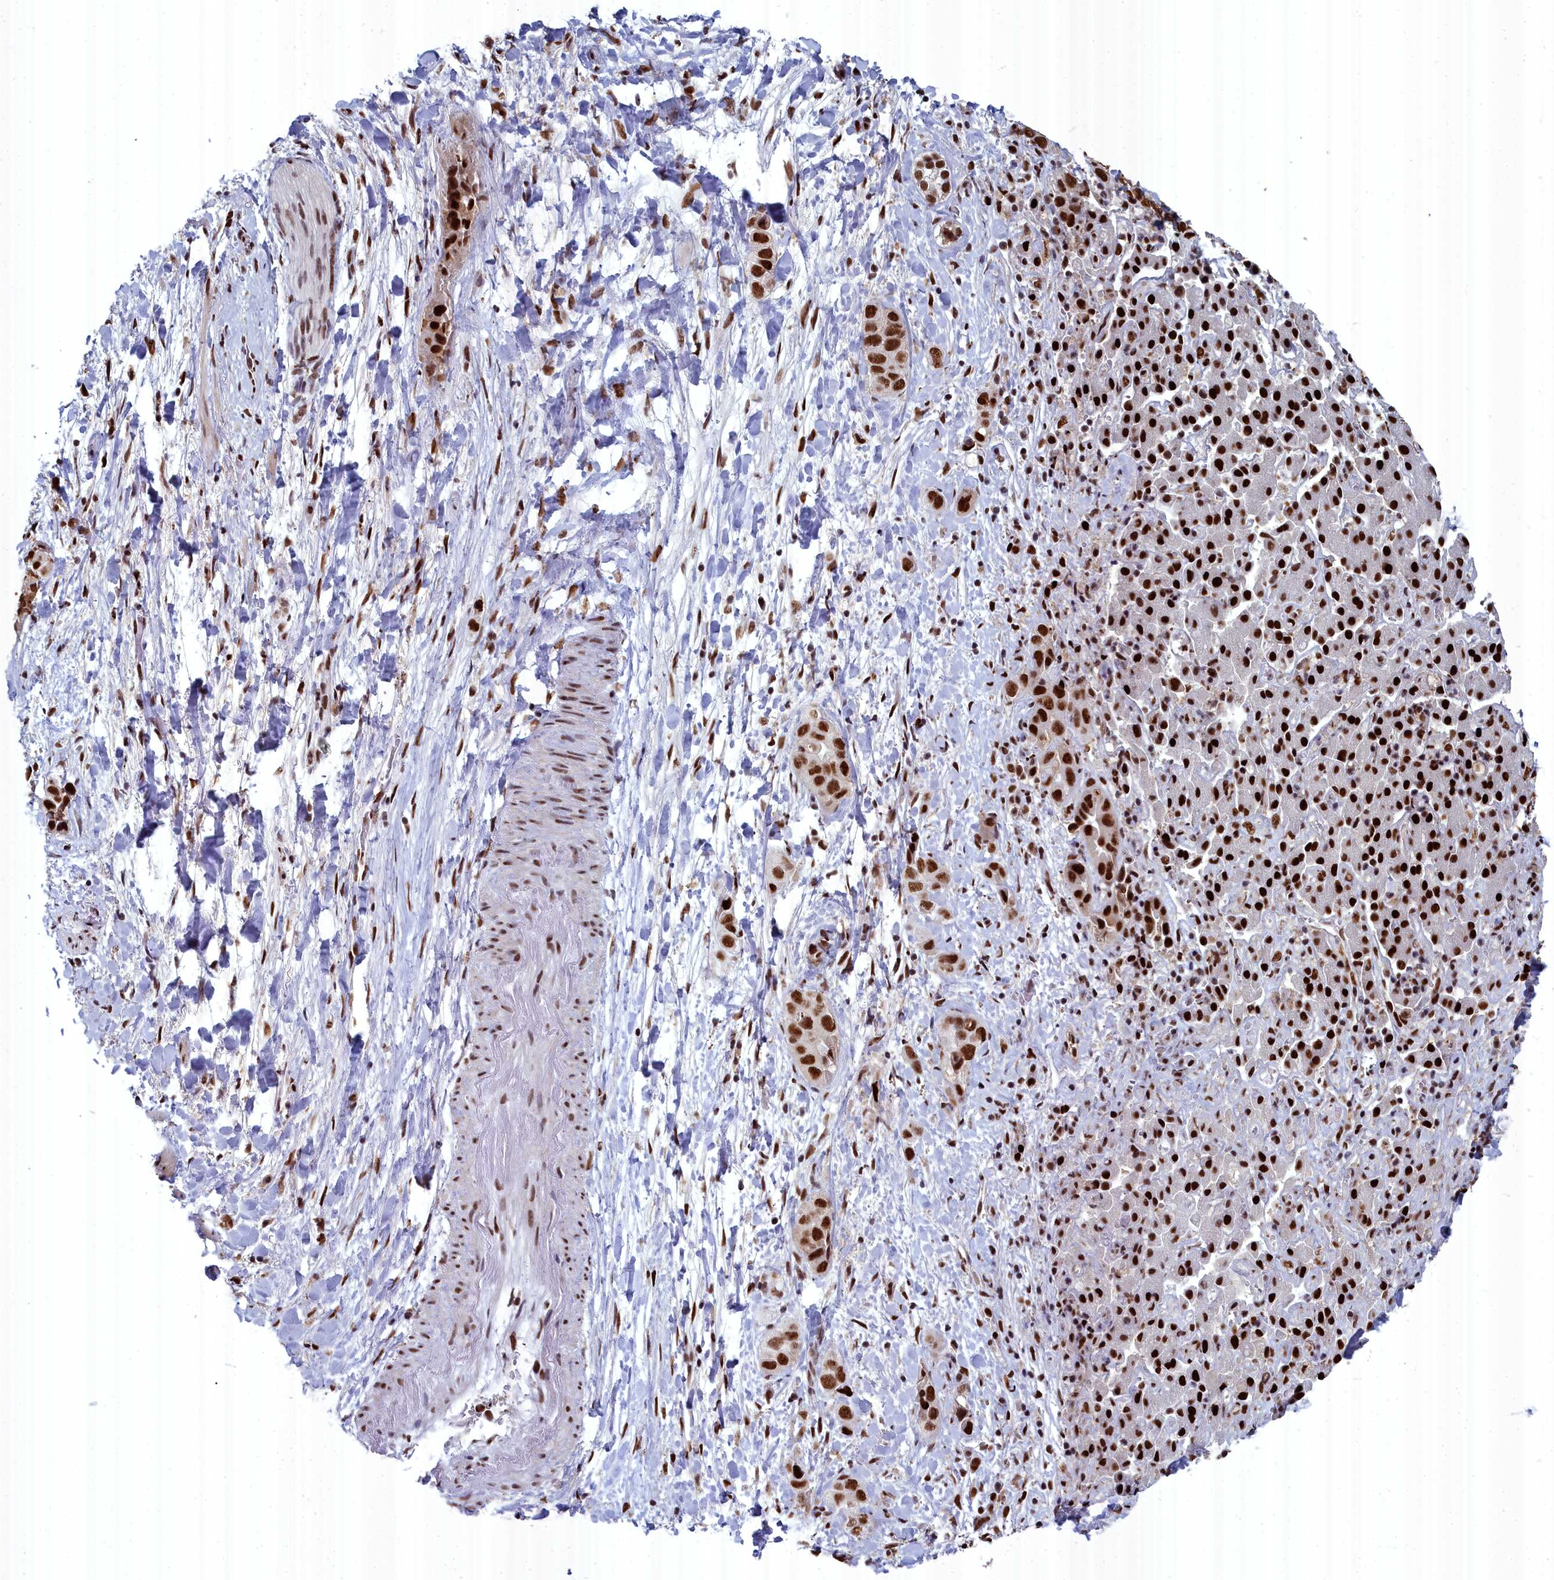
{"staining": {"intensity": "strong", "quantity": ">75%", "location": "nuclear"}, "tissue": "liver cancer", "cell_type": "Tumor cells", "image_type": "cancer", "snomed": [{"axis": "morphology", "description": "Cholangiocarcinoma"}, {"axis": "topography", "description": "Liver"}], "caption": "Immunohistochemistry histopathology image of neoplastic tissue: human liver cancer (cholangiocarcinoma) stained using immunohistochemistry displays high levels of strong protein expression localized specifically in the nuclear of tumor cells, appearing as a nuclear brown color.", "gene": "SF3B3", "patient": {"sex": "female", "age": 52}}